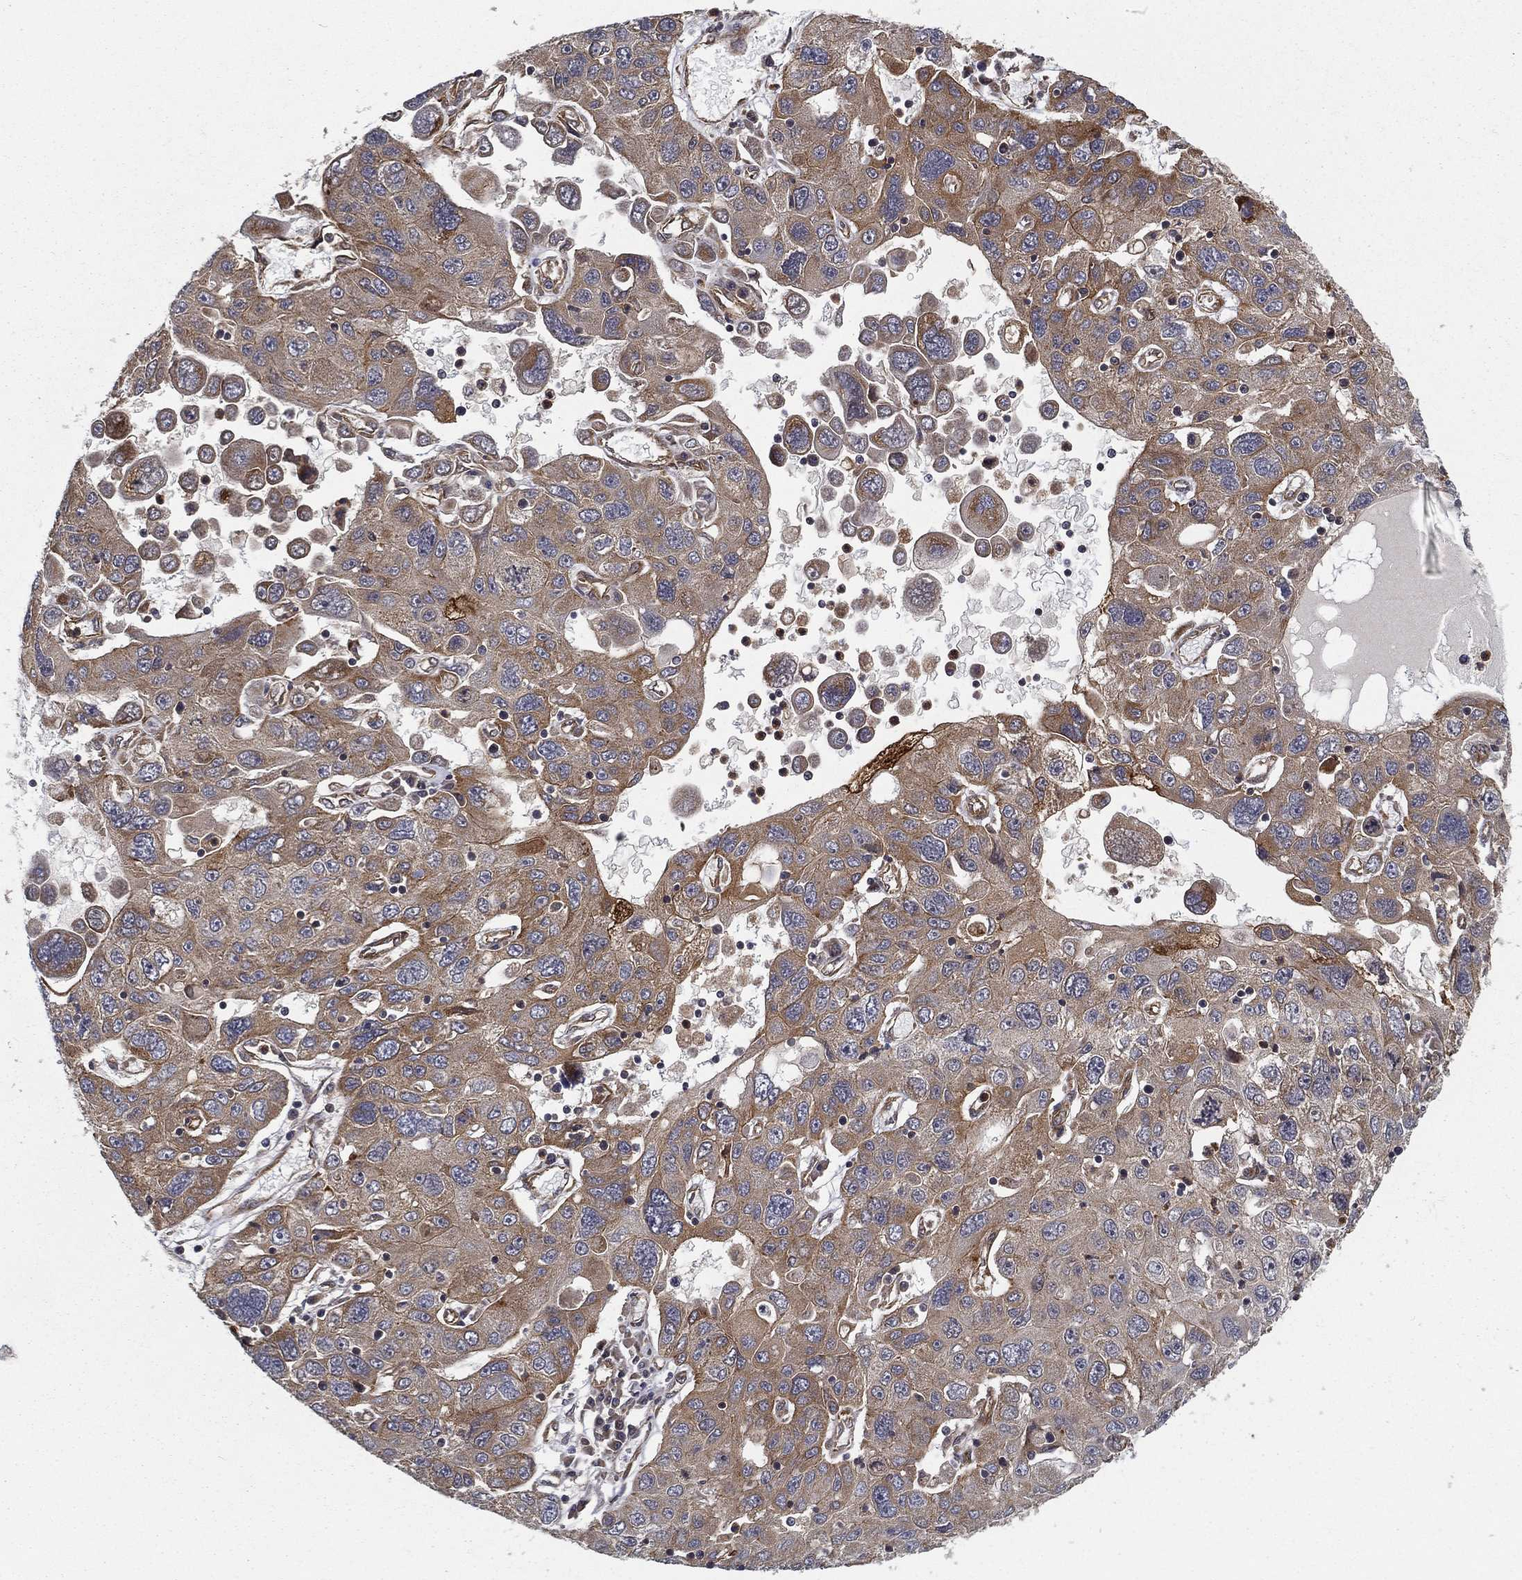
{"staining": {"intensity": "moderate", "quantity": "<25%", "location": "cytoplasmic/membranous"}, "tissue": "stomach cancer", "cell_type": "Tumor cells", "image_type": "cancer", "snomed": [{"axis": "morphology", "description": "Adenocarcinoma, NOS"}, {"axis": "topography", "description": "Stomach"}], "caption": "About <25% of tumor cells in stomach cancer (adenocarcinoma) exhibit moderate cytoplasmic/membranous protein staining as visualized by brown immunohistochemical staining.", "gene": "UACA", "patient": {"sex": "male", "age": 56}}